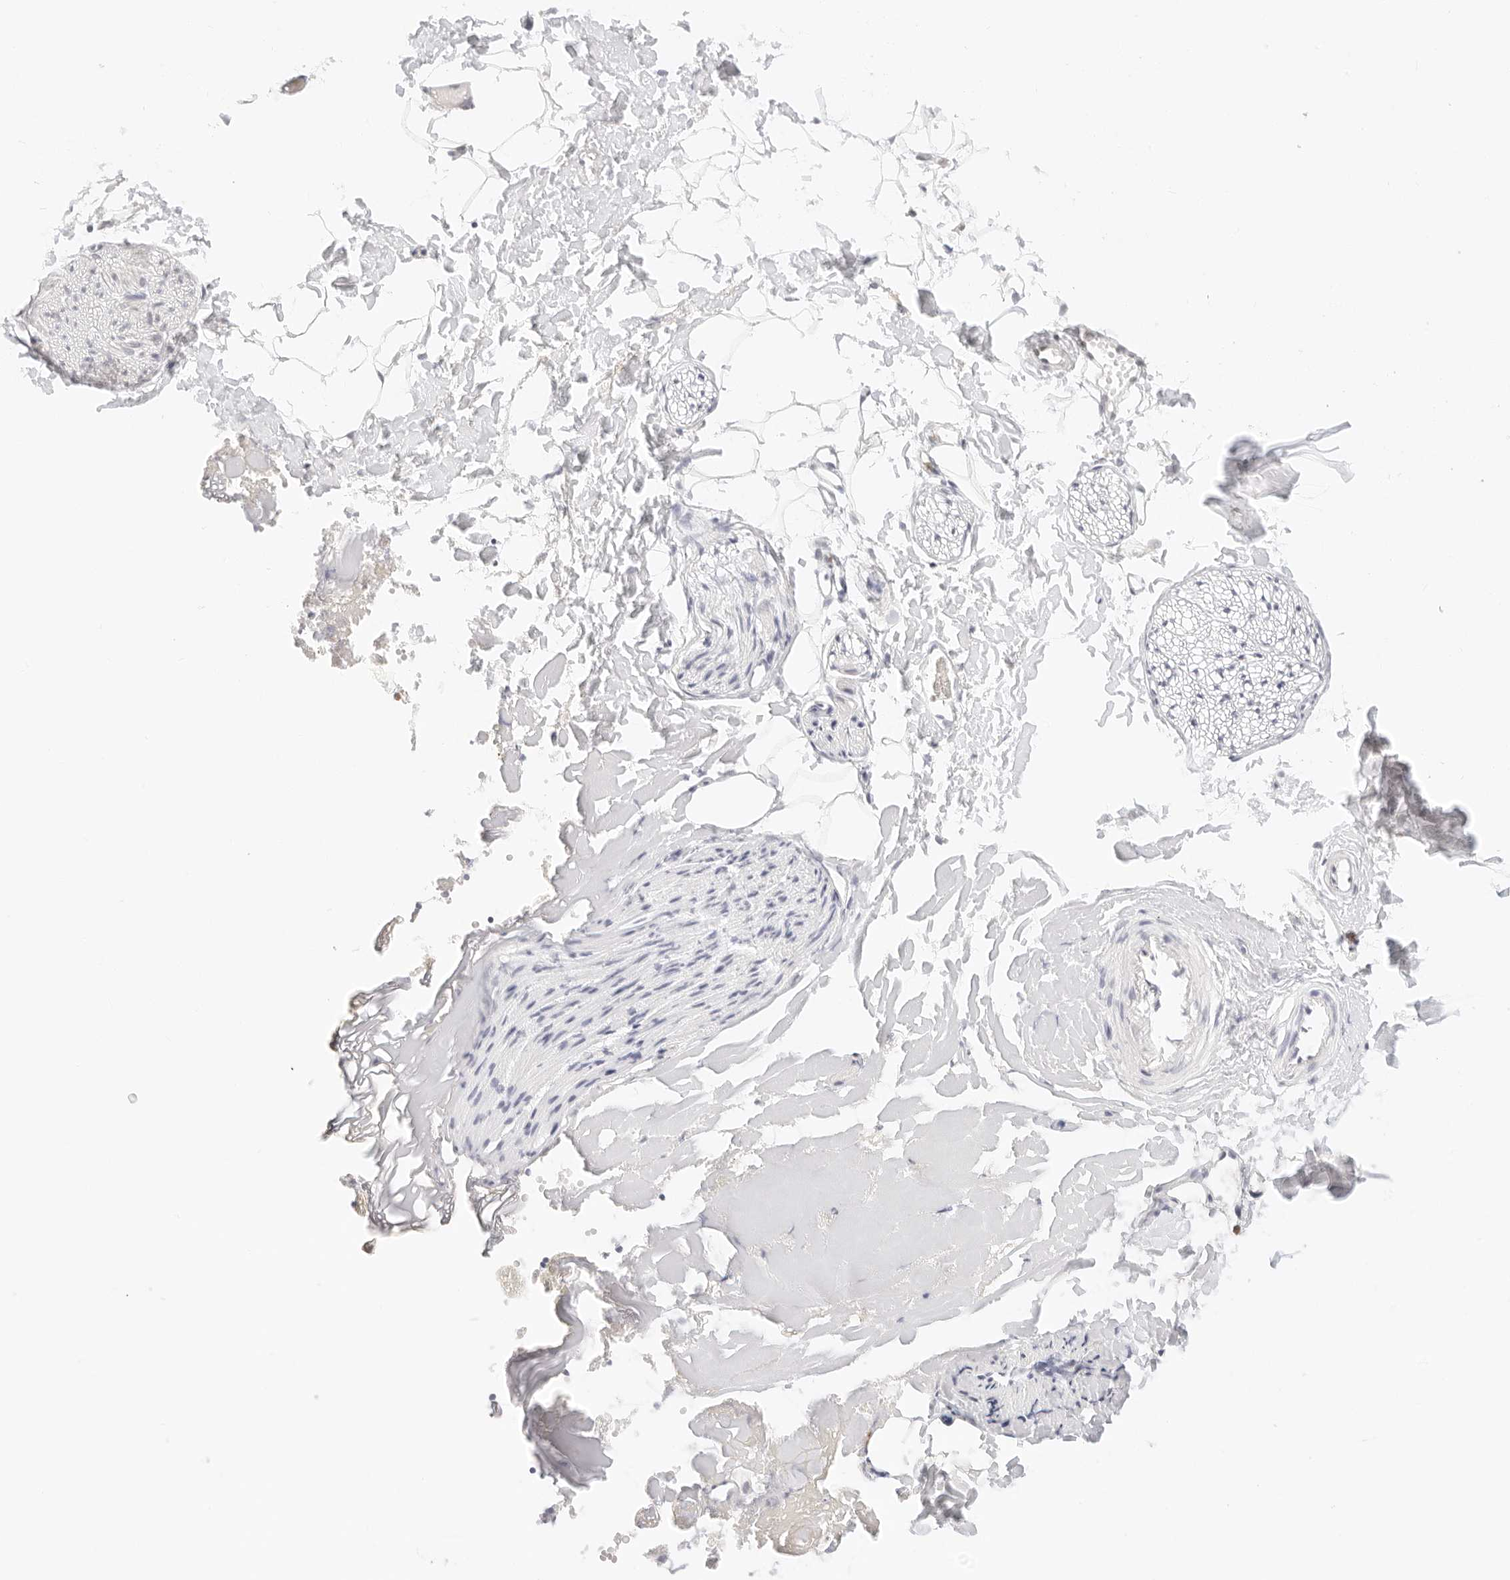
{"staining": {"intensity": "negative", "quantity": "none", "location": "none"}, "tissue": "adipose tissue", "cell_type": "Adipocytes", "image_type": "normal", "snomed": [{"axis": "morphology", "description": "Normal tissue, NOS"}, {"axis": "morphology", "description": "Adenocarcinoma, NOS"}, {"axis": "topography", "description": "Smooth muscle"}, {"axis": "topography", "description": "Colon"}], "caption": "A micrograph of human adipose tissue is negative for staining in adipocytes. (DAB (3,3'-diaminobenzidine) immunohistochemistry, high magnification).", "gene": "POLR3C", "patient": {"sex": "male", "age": 14}}